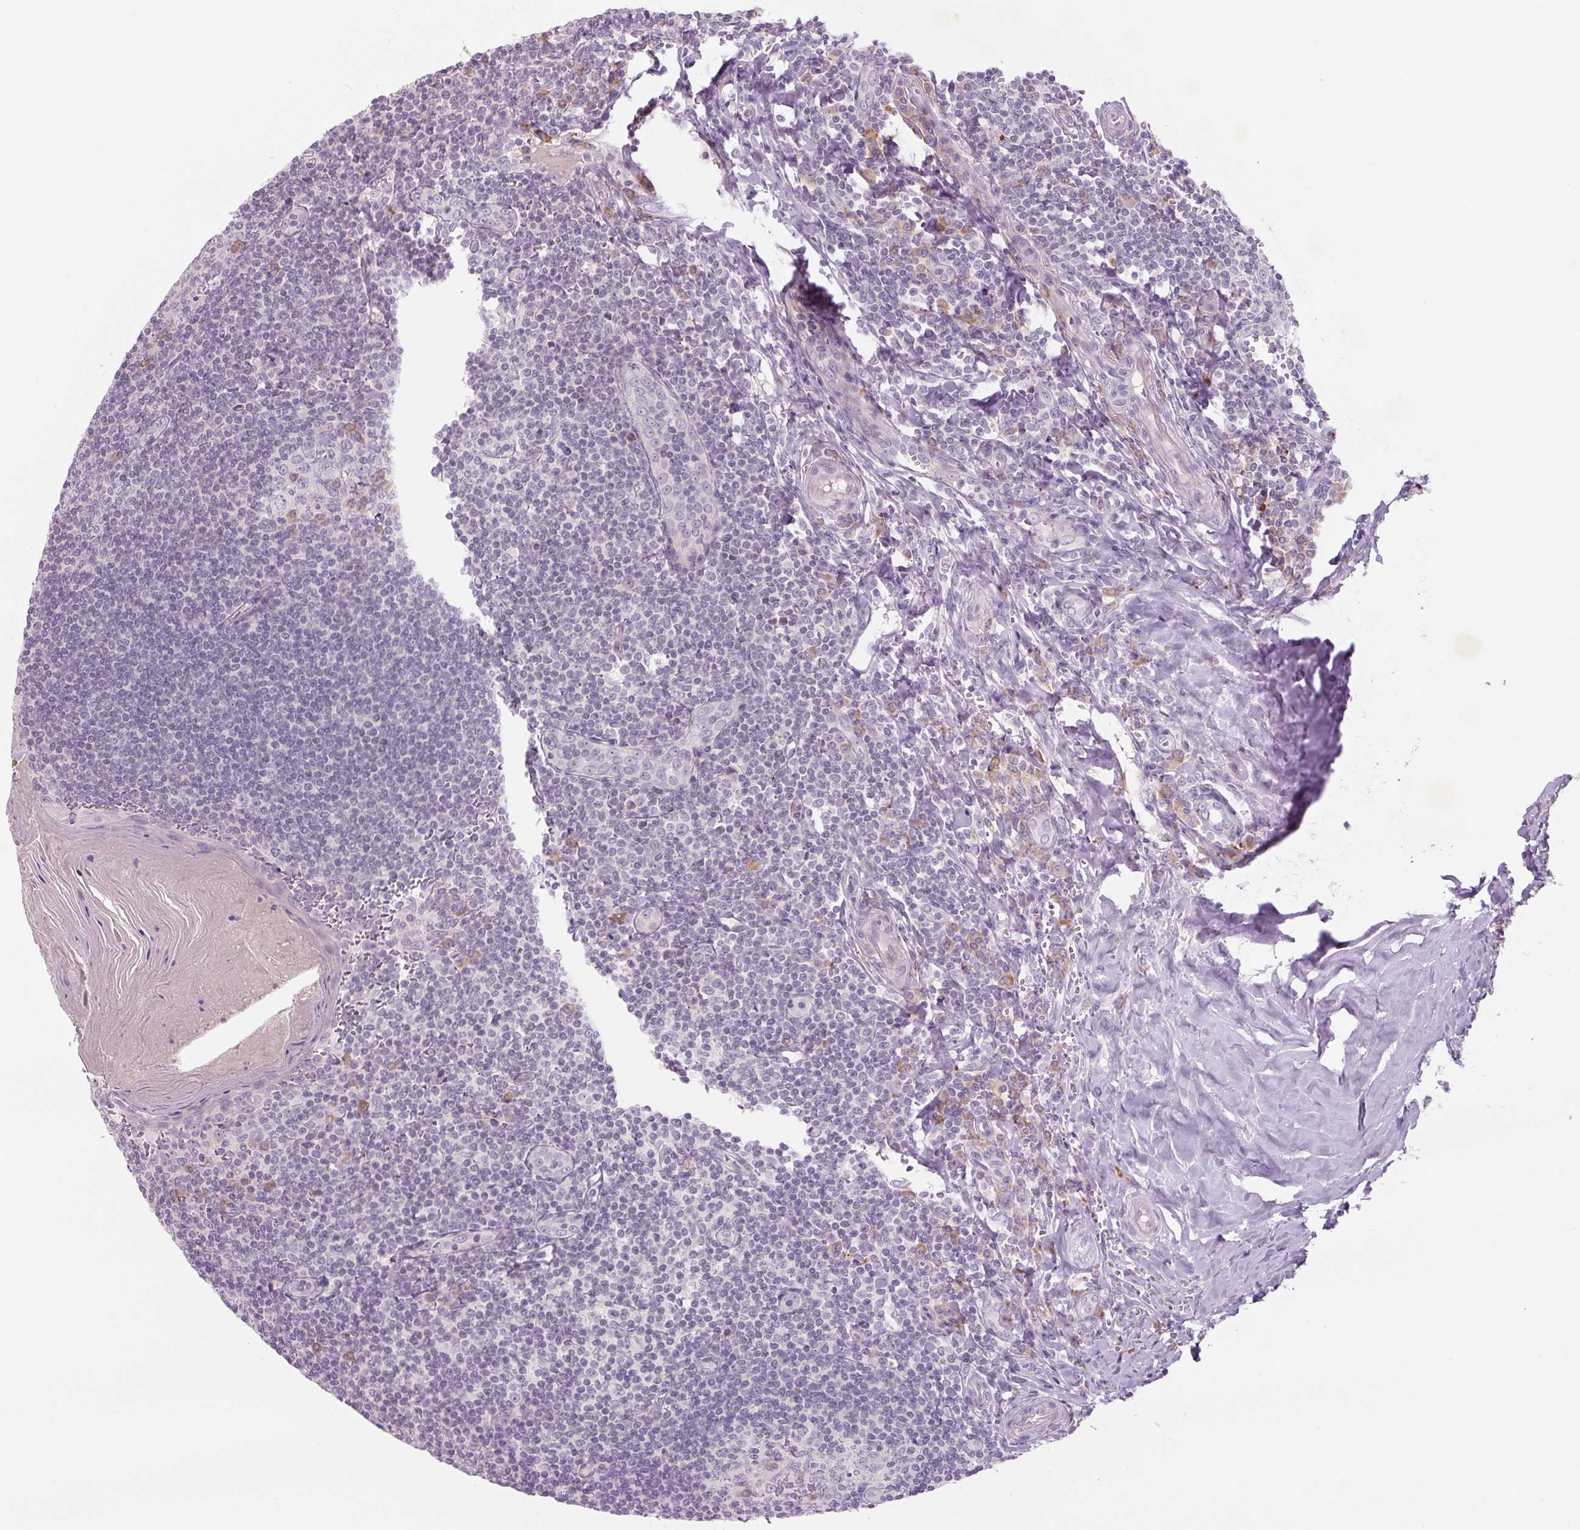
{"staining": {"intensity": "moderate", "quantity": "<25%", "location": "cytoplasmic/membranous"}, "tissue": "tonsil", "cell_type": "Germinal center cells", "image_type": "normal", "snomed": [{"axis": "morphology", "description": "Normal tissue, NOS"}, {"axis": "topography", "description": "Tonsil"}], "caption": "A brown stain highlights moderate cytoplasmic/membranous expression of a protein in germinal center cells of benign tonsil.", "gene": "TMEM100", "patient": {"sex": "male", "age": 27}}